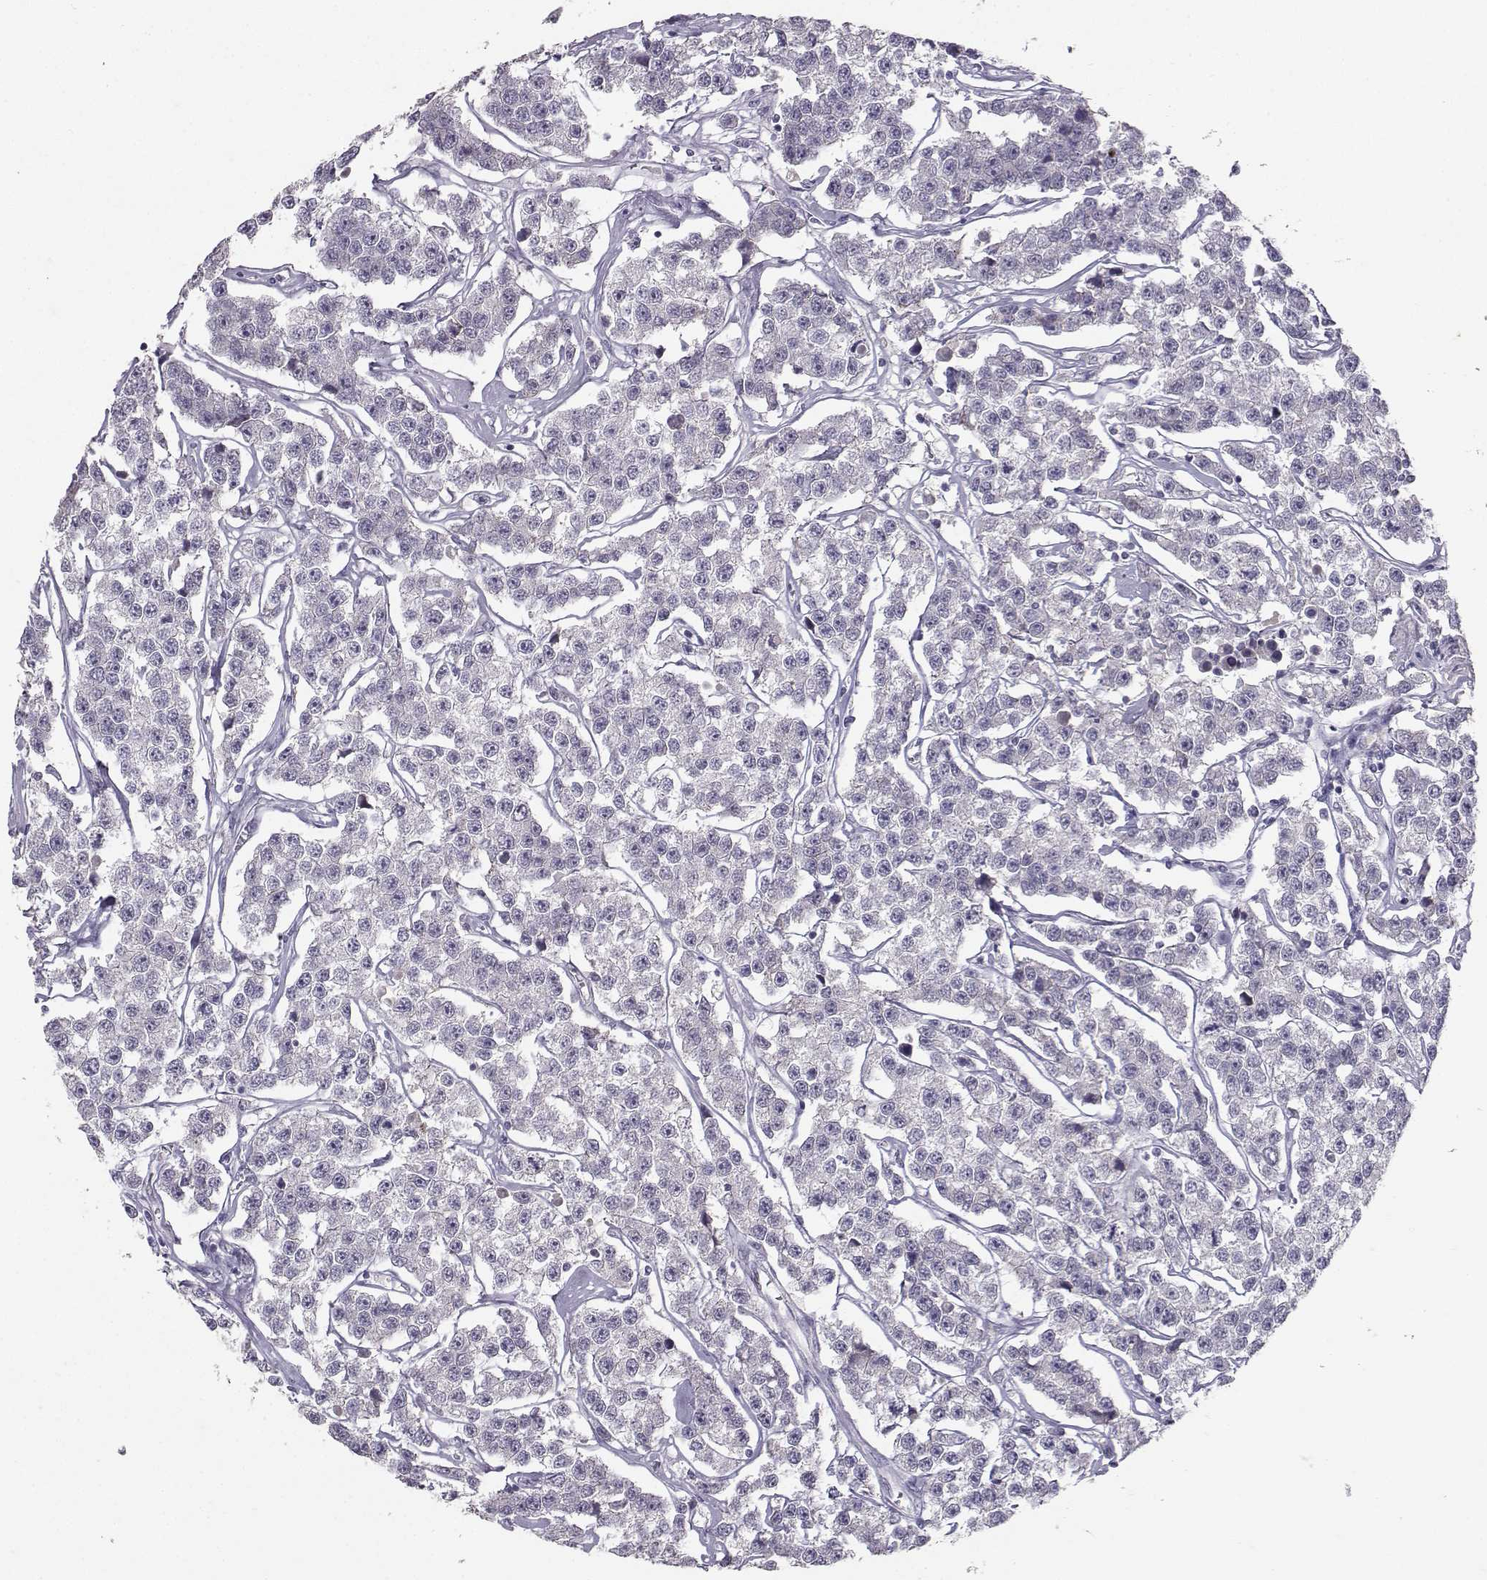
{"staining": {"intensity": "negative", "quantity": "none", "location": "none"}, "tissue": "testis cancer", "cell_type": "Tumor cells", "image_type": "cancer", "snomed": [{"axis": "morphology", "description": "Seminoma, NOS"}, {"axis": "topography", "description": "Testis"}], "caption": "Immunohistochemical staining of human testis cancer (seminoma) exhibits no significant expression in tumor cells.", "gene": "PKP2", "patient": {"sex": "male", "age": 59}}